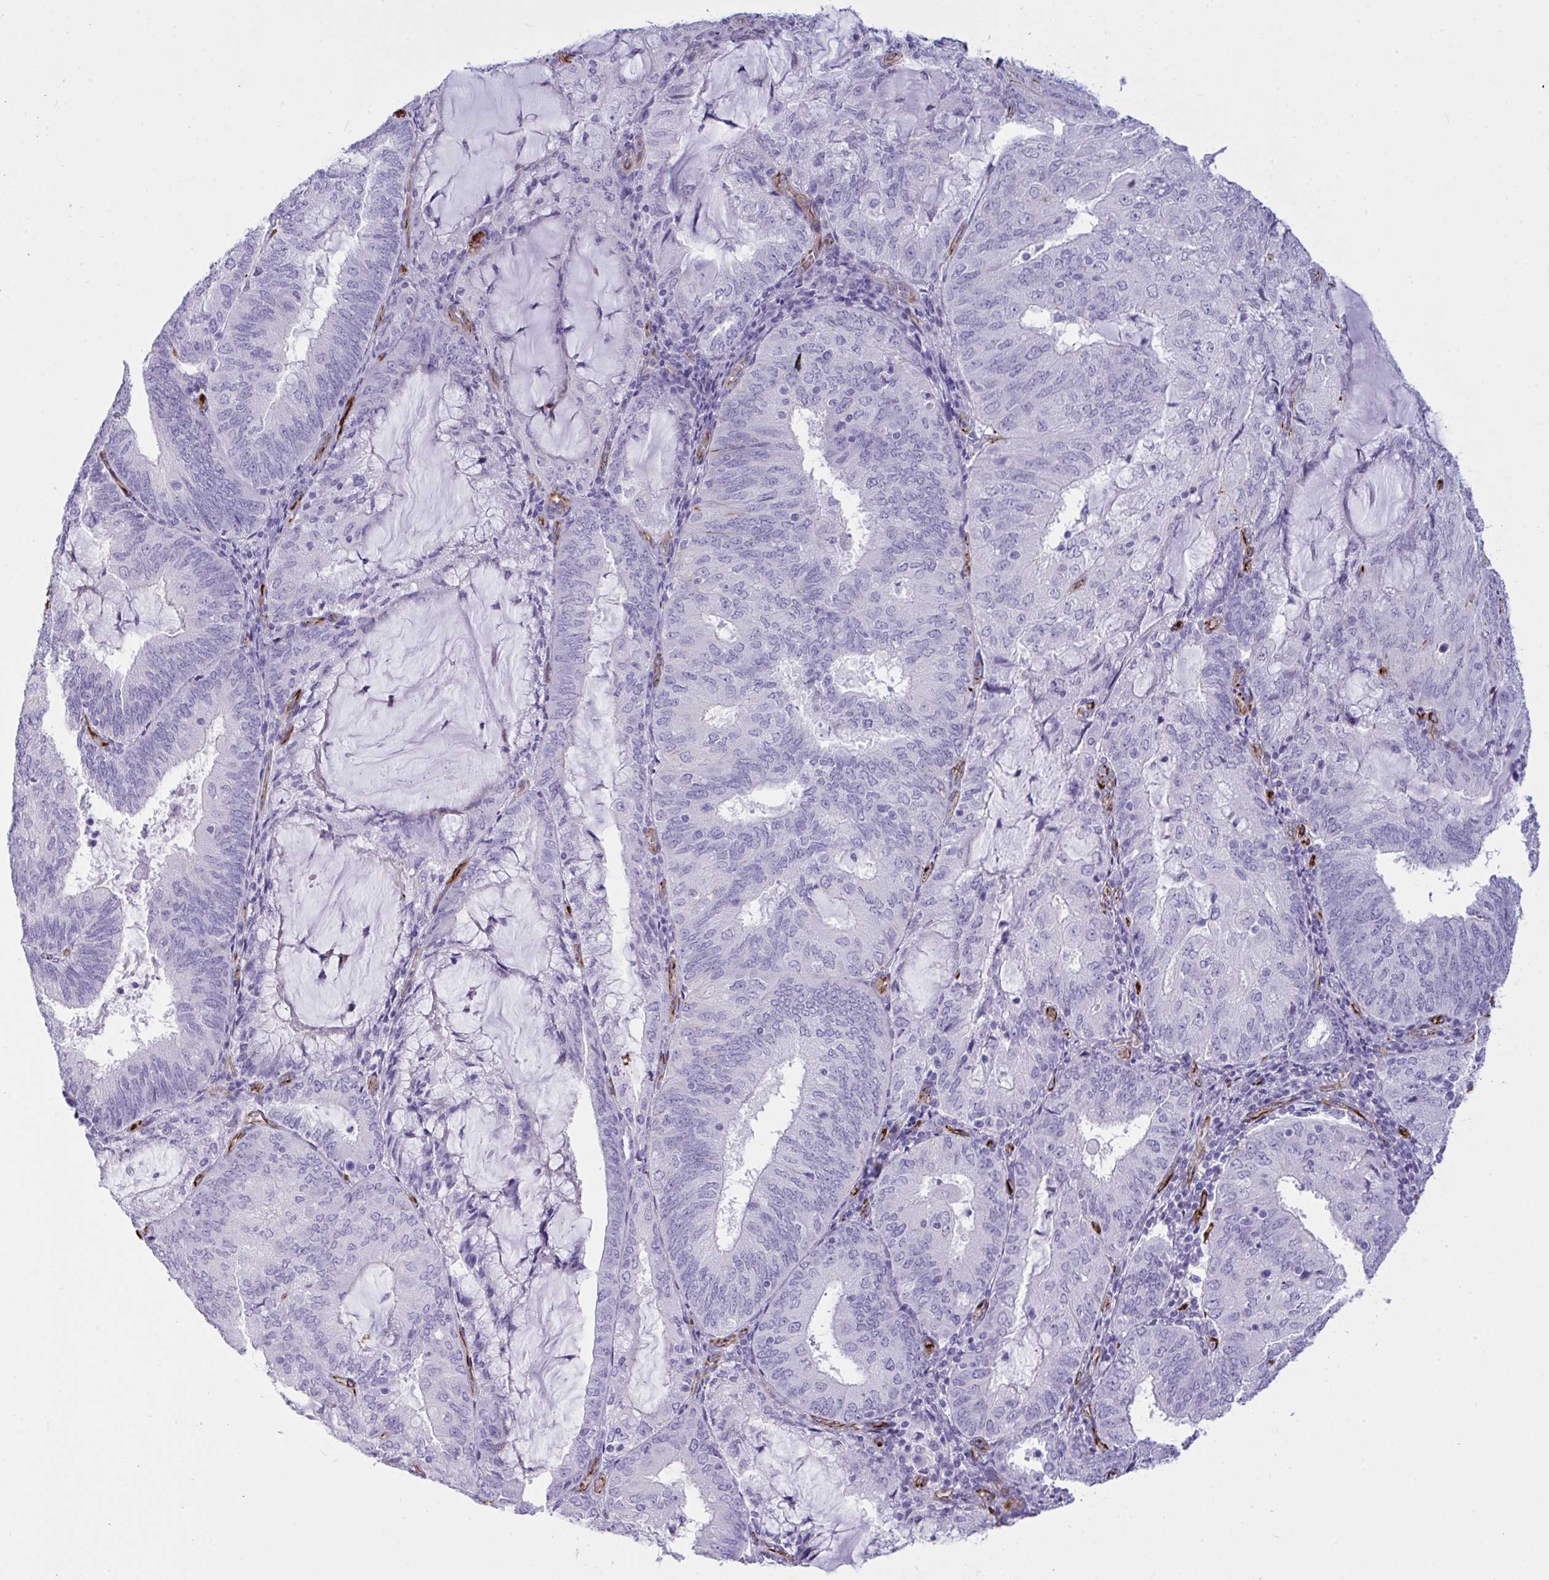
{"staining": {"intensity": "negative", "quantity": "none", "location": "none"}, "tissue": "endometrial cancer", "cell_type": "Tumor cells", "image_type": "cancer", "snomed": [{"axis": "morphology", "description": "Adenocarcinoma, NOS"}, {"axis": "topography", "description": "Endometrium"}], "caption": "Photomicrograph shows no protein expression in tumor cells of endometrial cancer (adenocarcinoma) tissue. (Brightfield microscopy of DAB (3,3'-diaminobenzidine) IHC at high magnification).", "gene": "SLC35B1", "patient": {"sex": "female", "age": 81}}